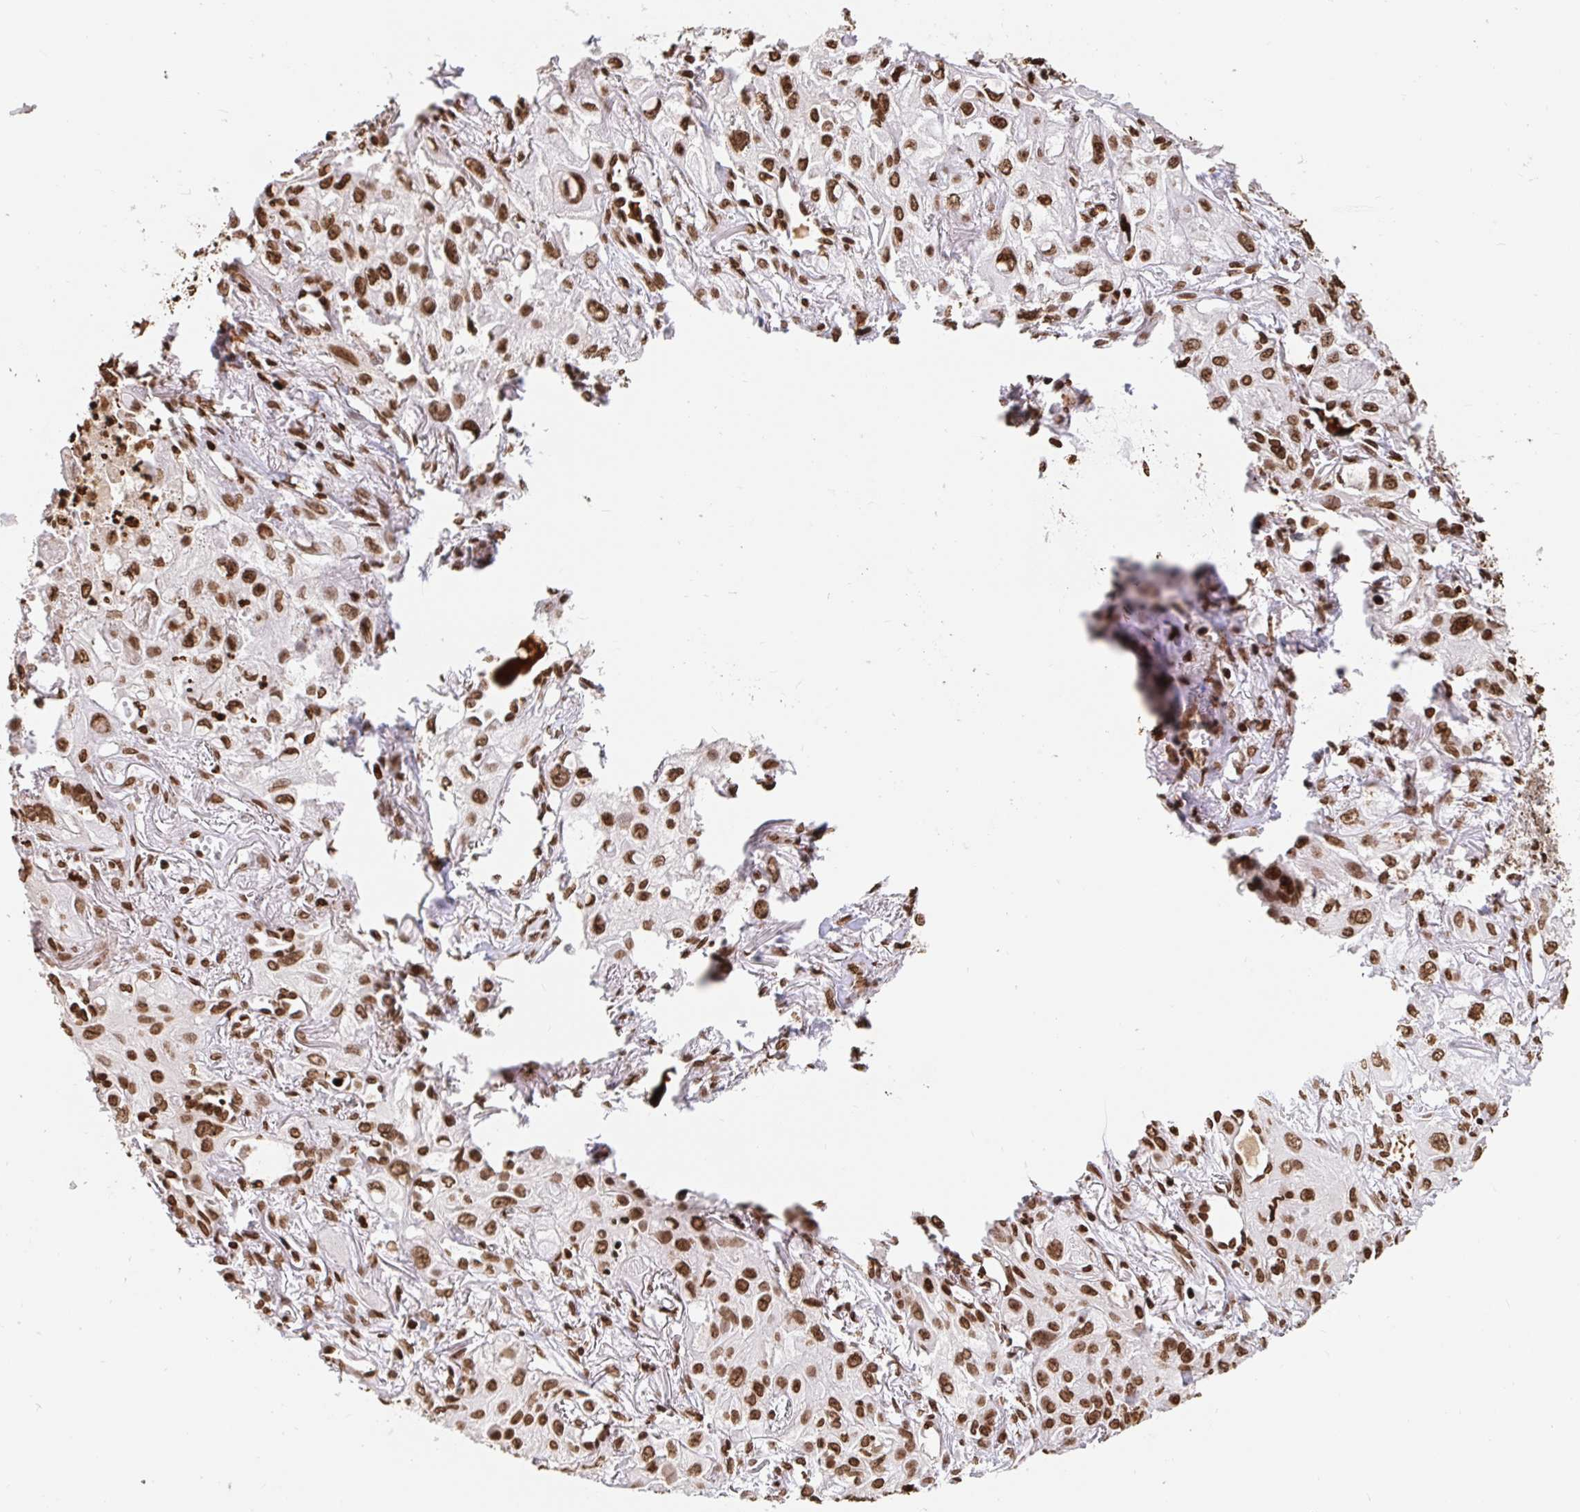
{"staining": {"intensity": "moderate", "quantity": ">75%", "location": "nuclear"}, "tissue": "lung cancer", "cell_type": "Tumor cells", "image_type": "cancer", "snomed": [{"axis": "morphology", "description": "Squamous cell carcinoma, NOS"}, {"axis": "topography", "description": "Lung"}], "caption": "High-power microscopy captured an immunohistochemistry (IHC) image of lung cancer (squamous cell carcinoma), revealing moderate nuclear staining in approximately >75% of tumor cells.", "gene": "H2BC5", "patient": {"sex": "male", "age": 71}}